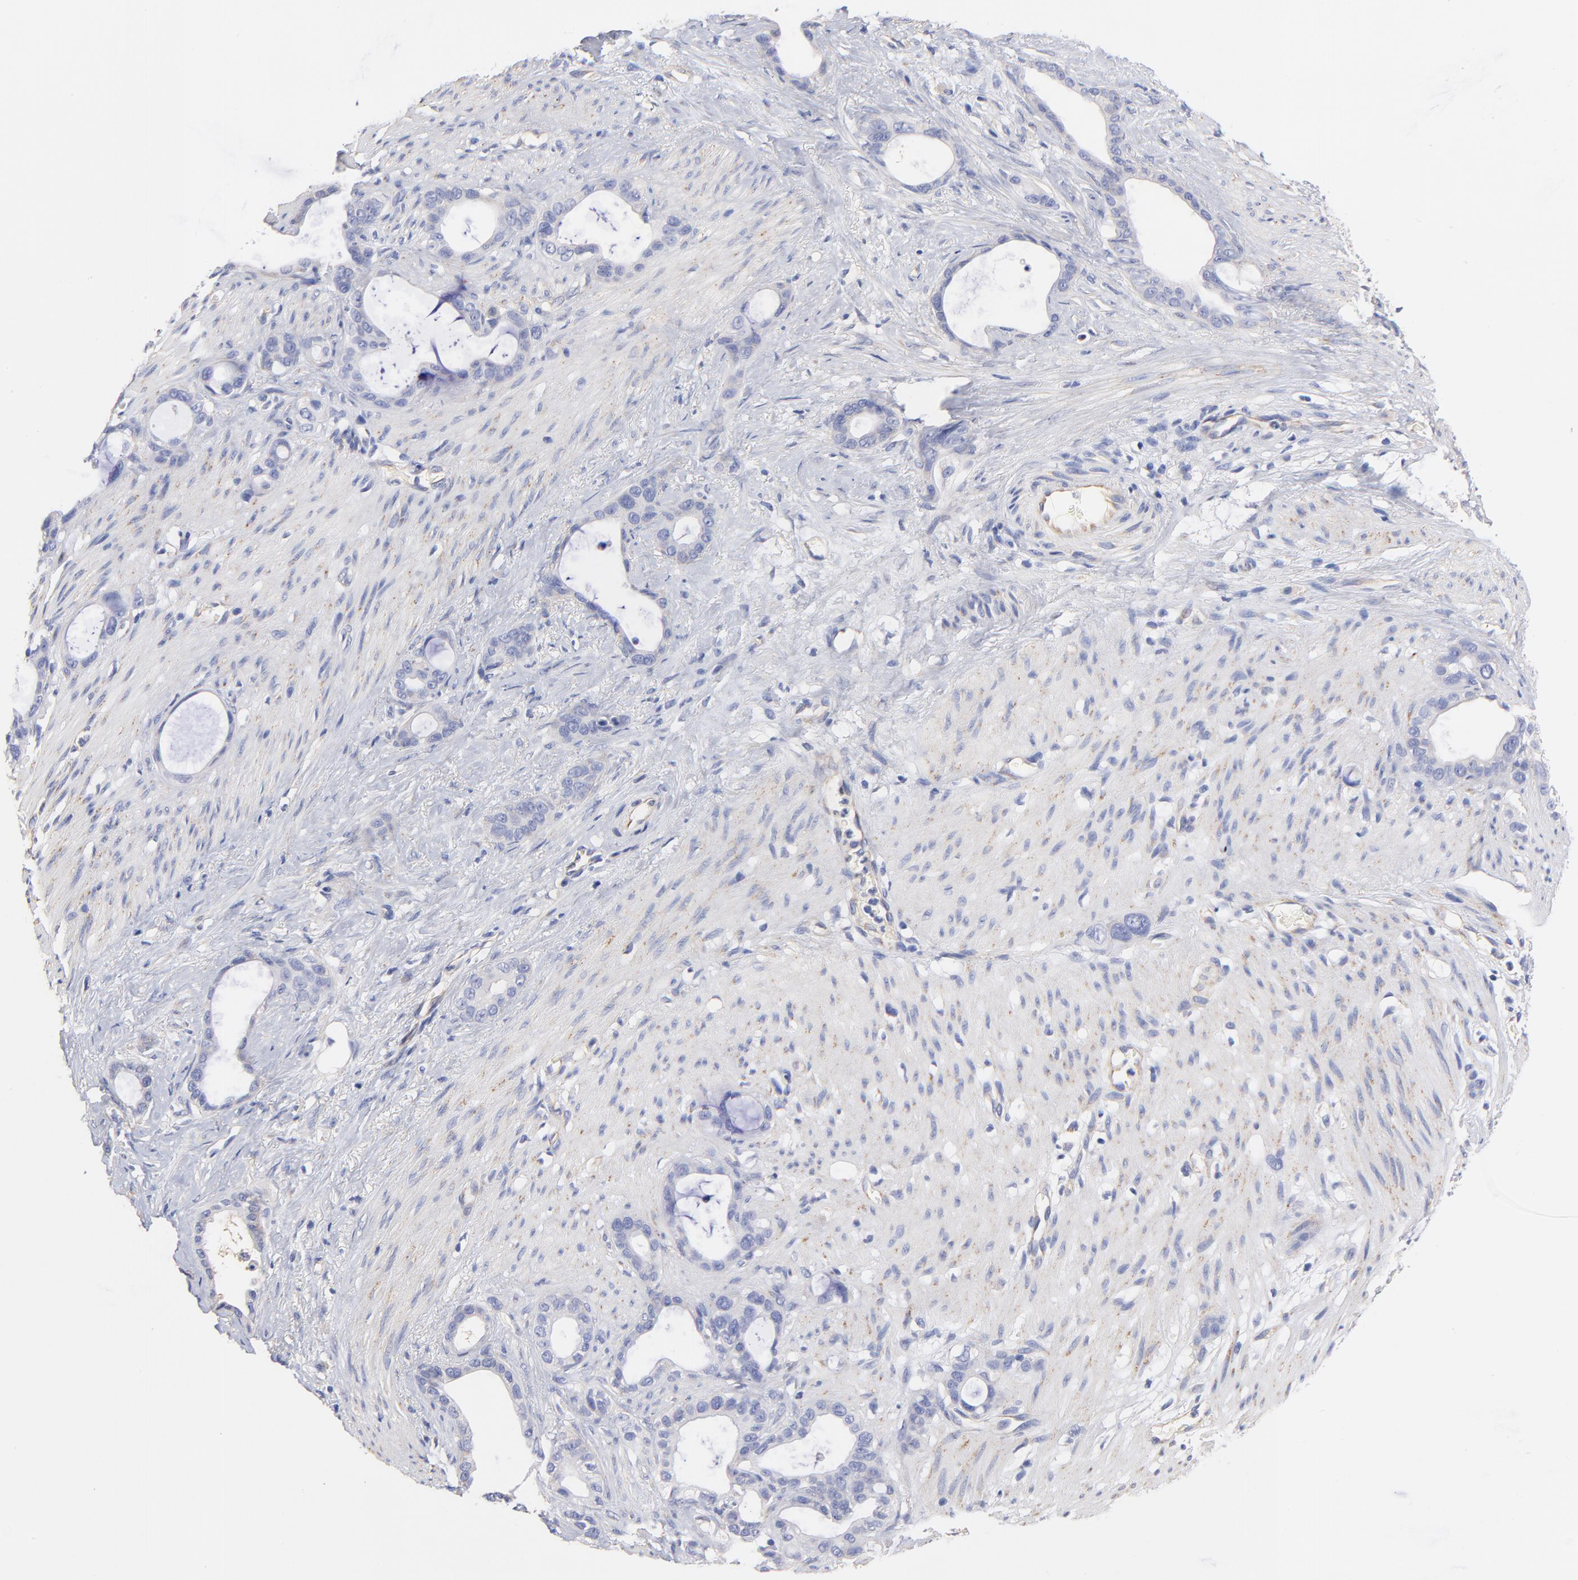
{"staining": {"intensity": "negative", "quantity": "none", "location": "none"}, "tissue": "stomach cancer", "cell_type": "Tumor cells", "image_type": "cancer", "snomed": [{"axis": "morphology", "description": "Adenocarcinoma, NOS"}, {"axis": "topography", "description": "Stomach"}], "caption": "An immunohistochemistry (IHC) photomicrograph of stomach cancer (adenocarcinoma) is shown. There is no staining in tumor cells of stomach cancer (adenocarcinoma).", "gene": "HS3ST1", "patient": {"sex": "female", "age": 75}}